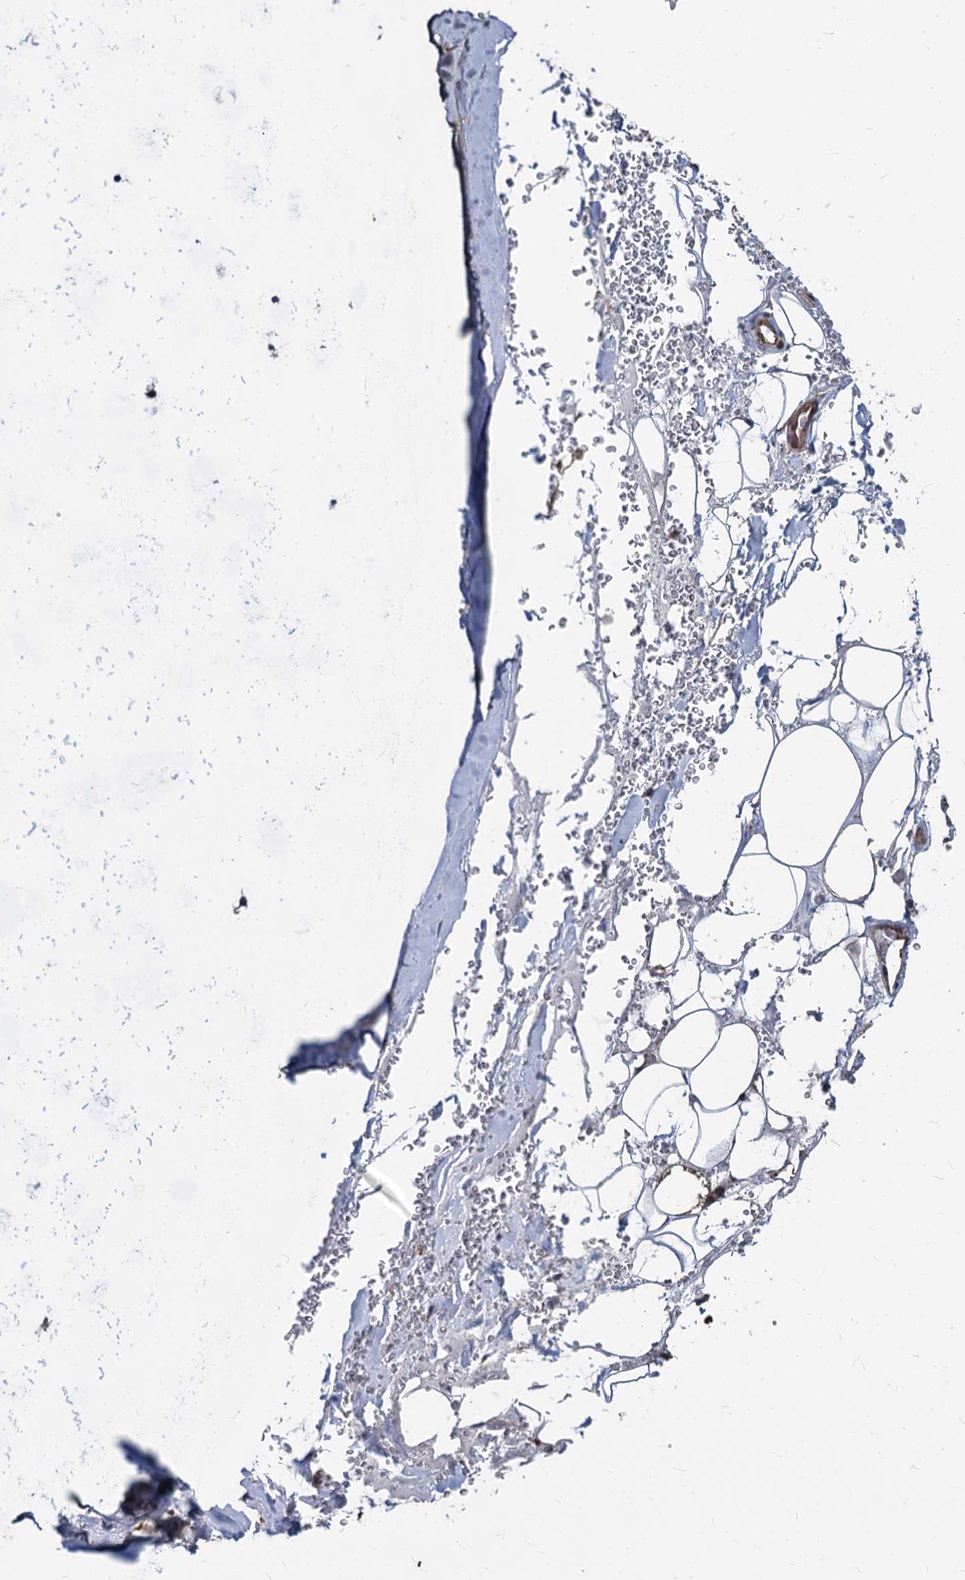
{"staining": {"intensity": "weak", "quantity": "25%-75%", "location": "cytoplasmic/membranous"}, "tissue": "adipose tissue", "cell_type": "Adipocytes", "image_type": "normal", "snomed": [{"axis": "morphology", "description": "Normal tissue, NOS"}, {"axis": "topography", "description": "Cartilage tissue"}], "caption": "Benign adipose tissue exhibits weak cytoplasmic/membranous staining in about 25%-75% of adipocytes (brown staining indicates protein expression, while blue staining denotes nuclei)..", "gene": "STIM1", "patient": {"sex": "female", "age": 63}}